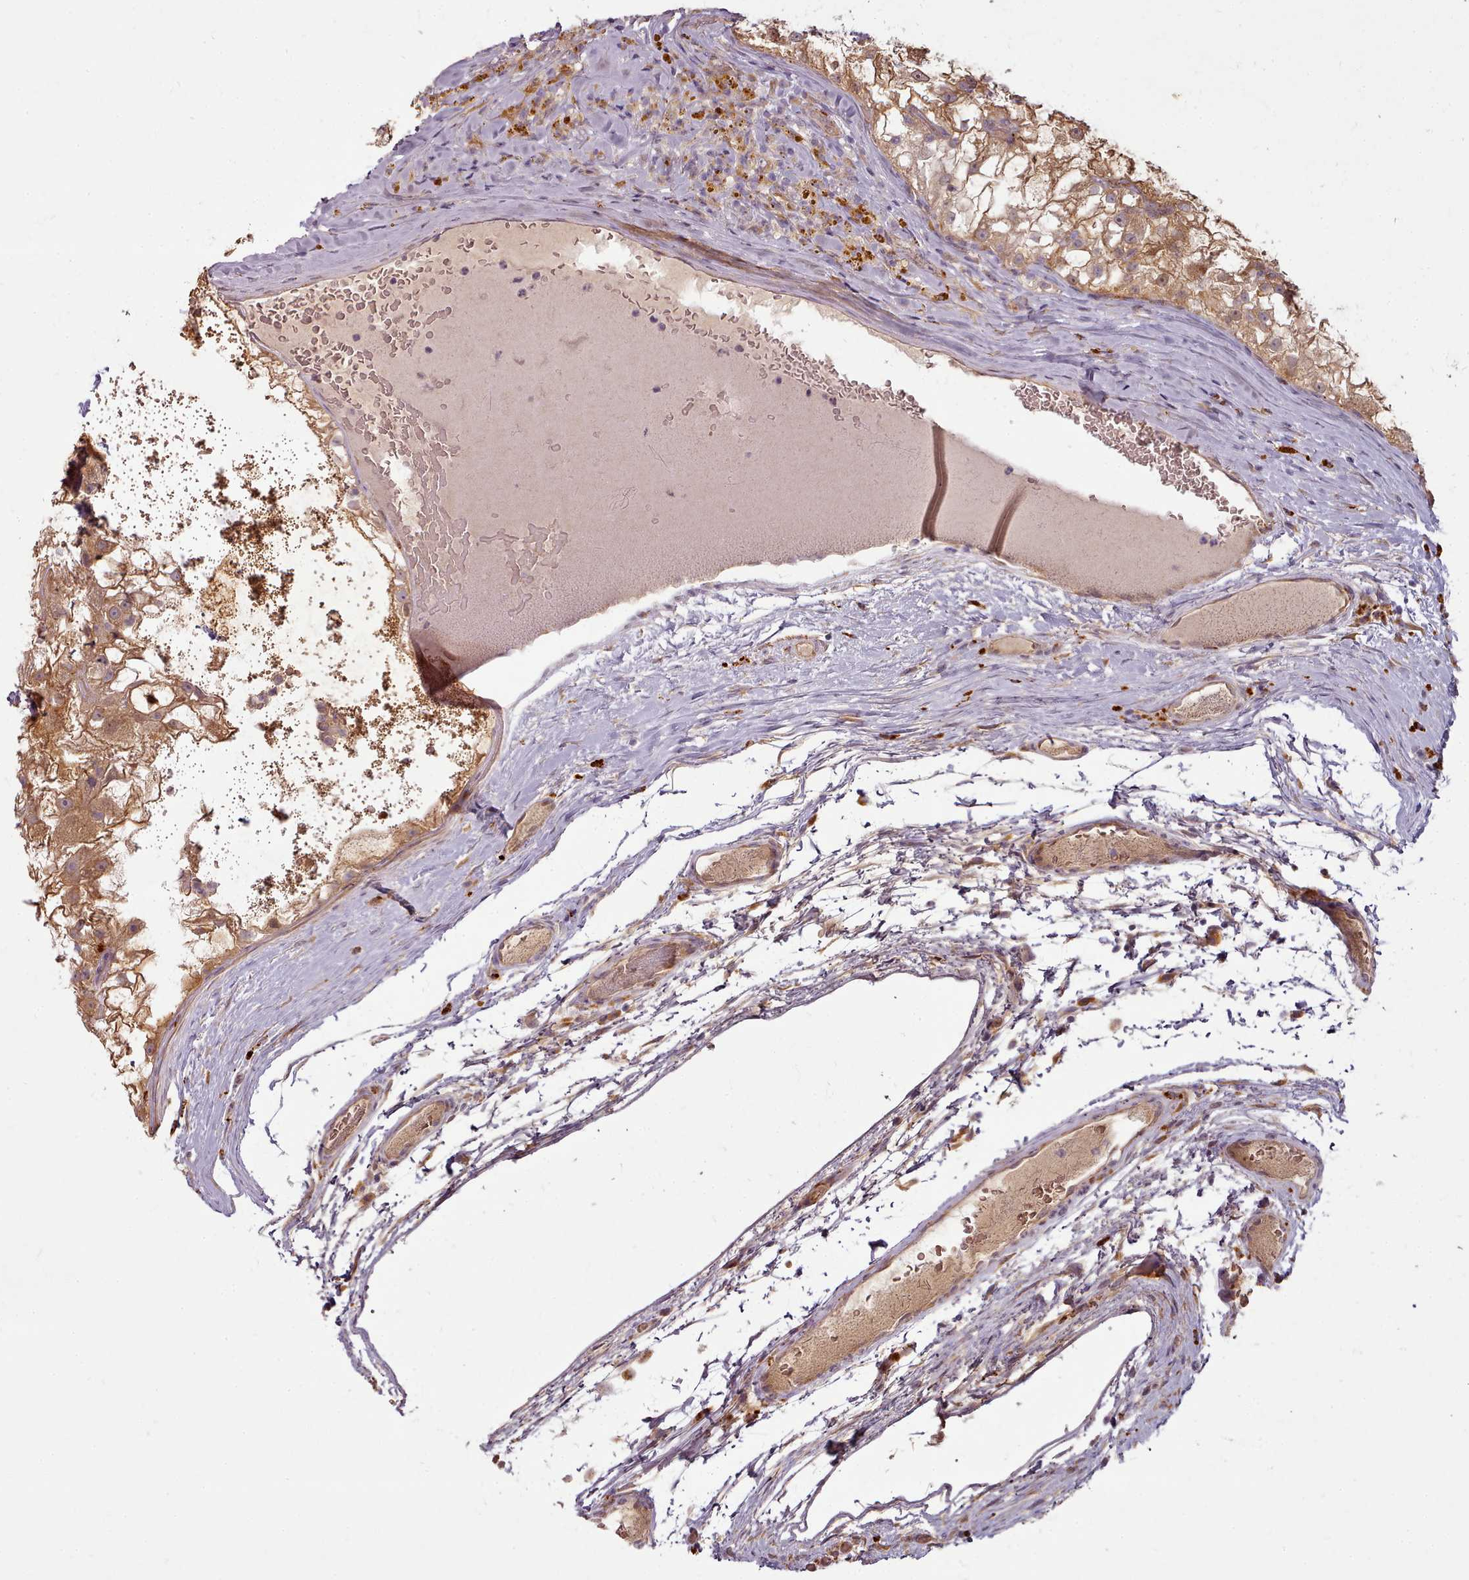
{"staining": {"intensity": "moderate", "quantity": ">75%", "location": "cytoplasmic/membranous,nuclear"}, "tissue": "renal cancer", "cell_type": "Tumor cells", "image_type": "cancer", "snomed": [{"axis": "morphology", "description": "Adenocarcinoma, NOS"}, {"axis": "topography", "description": "Kidney"}], "caption": "A brown stain labels moderate cytoplasmic/membranous and nuclear positivity of a protein in adenocarcinoma (renal) tumor cells.", "gene": "C1QTNF5", "patient": {"sex": "female", "age": 72}}